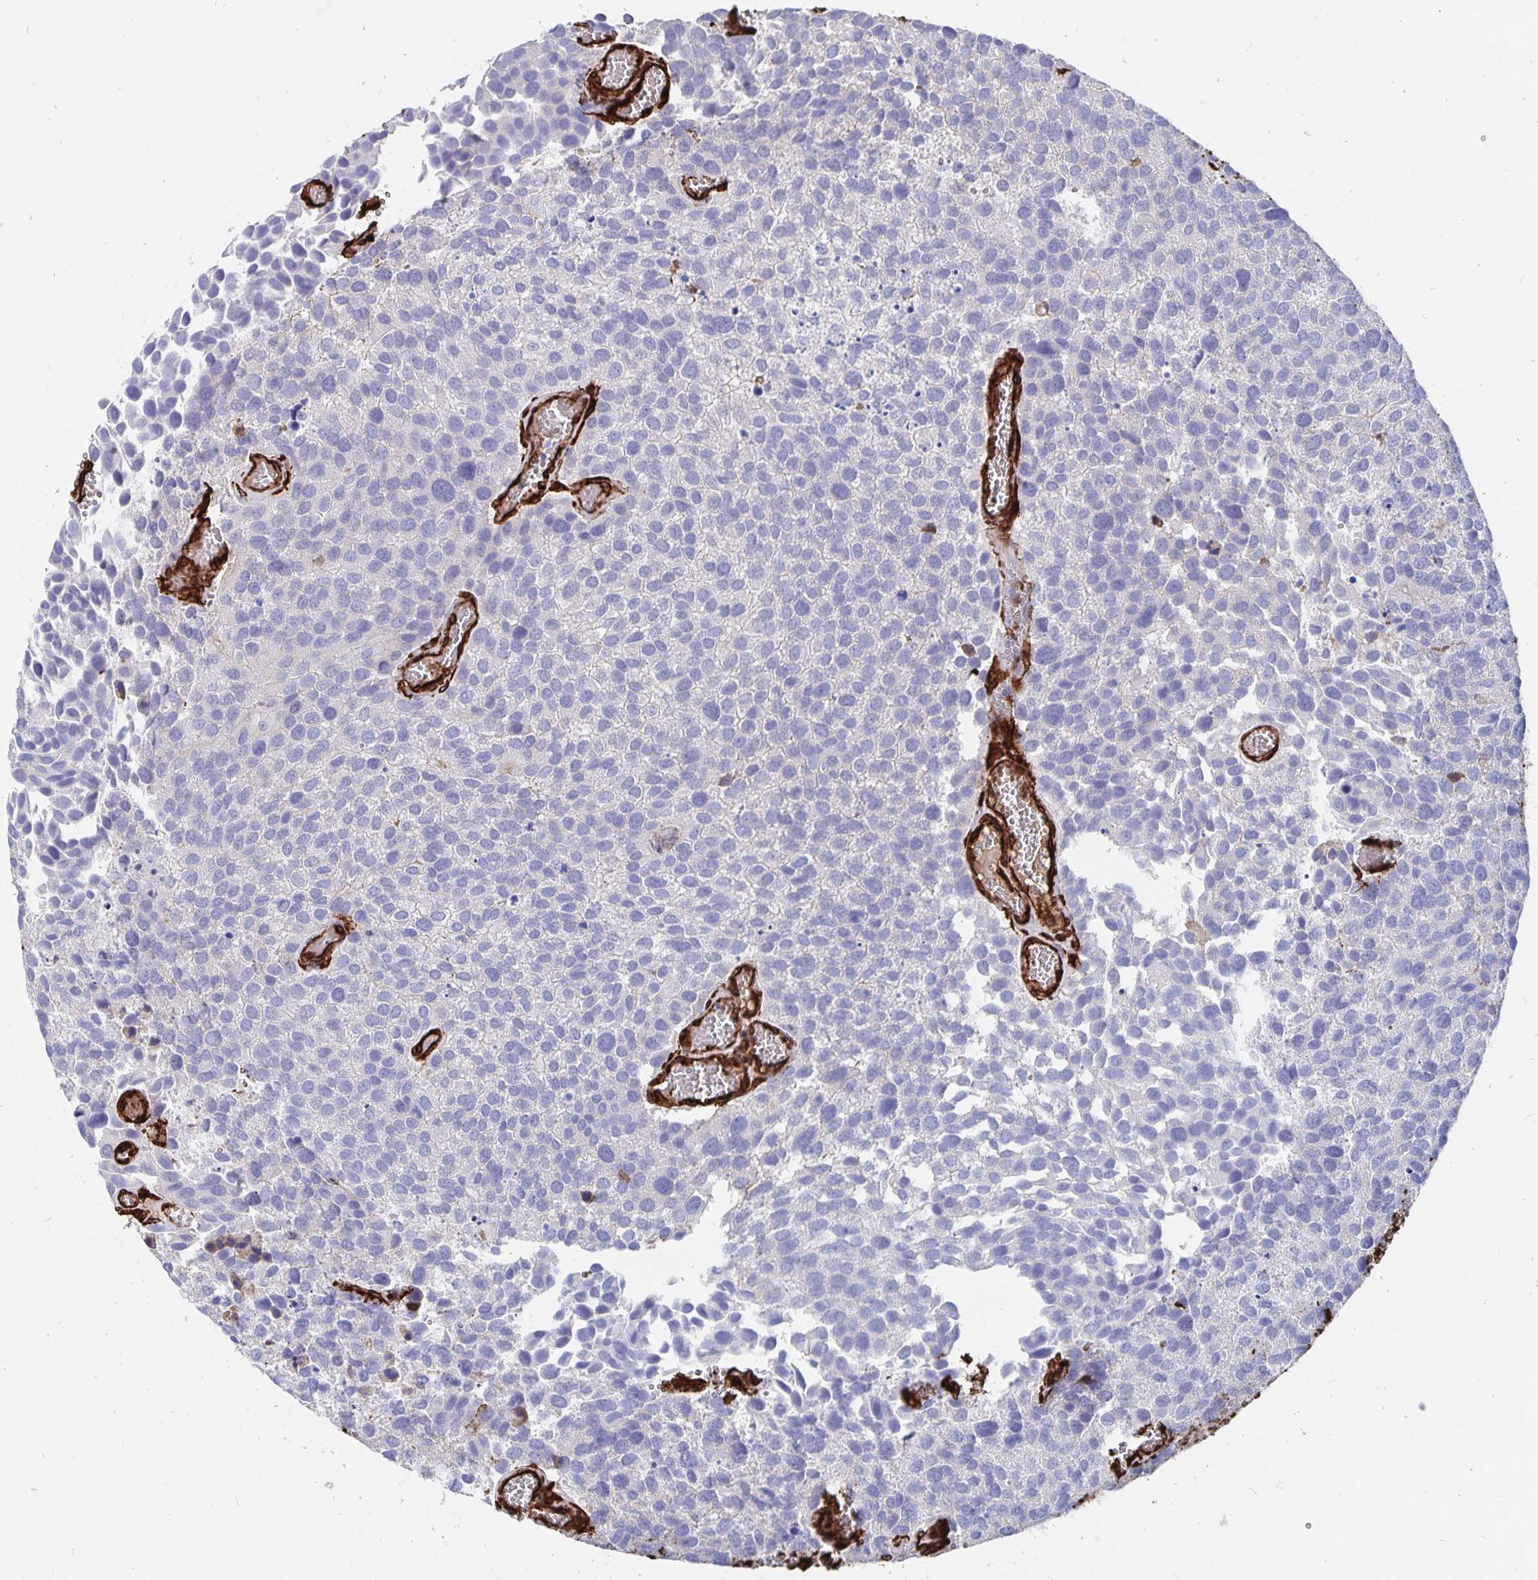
{"staining": {"intensity": "negative", "quantity": "none", "location": "none"}, "tissue": "urothelial cancer", "cell_type": "Tumor cells", "image_type": "cancer", "snomed": [{"axis": "morphology", "description": "Urothelial carcinoma, Low grade"}, {"axis": "topography", "description": "Urinary bladder"}], "caption": "A histopathology image of urothelial carcinoma (low-grade) stained for a protein shows no brown staining in tumor cells.", "gene": "DCHS2", "patient": {"sex": "female", "age": 69}}